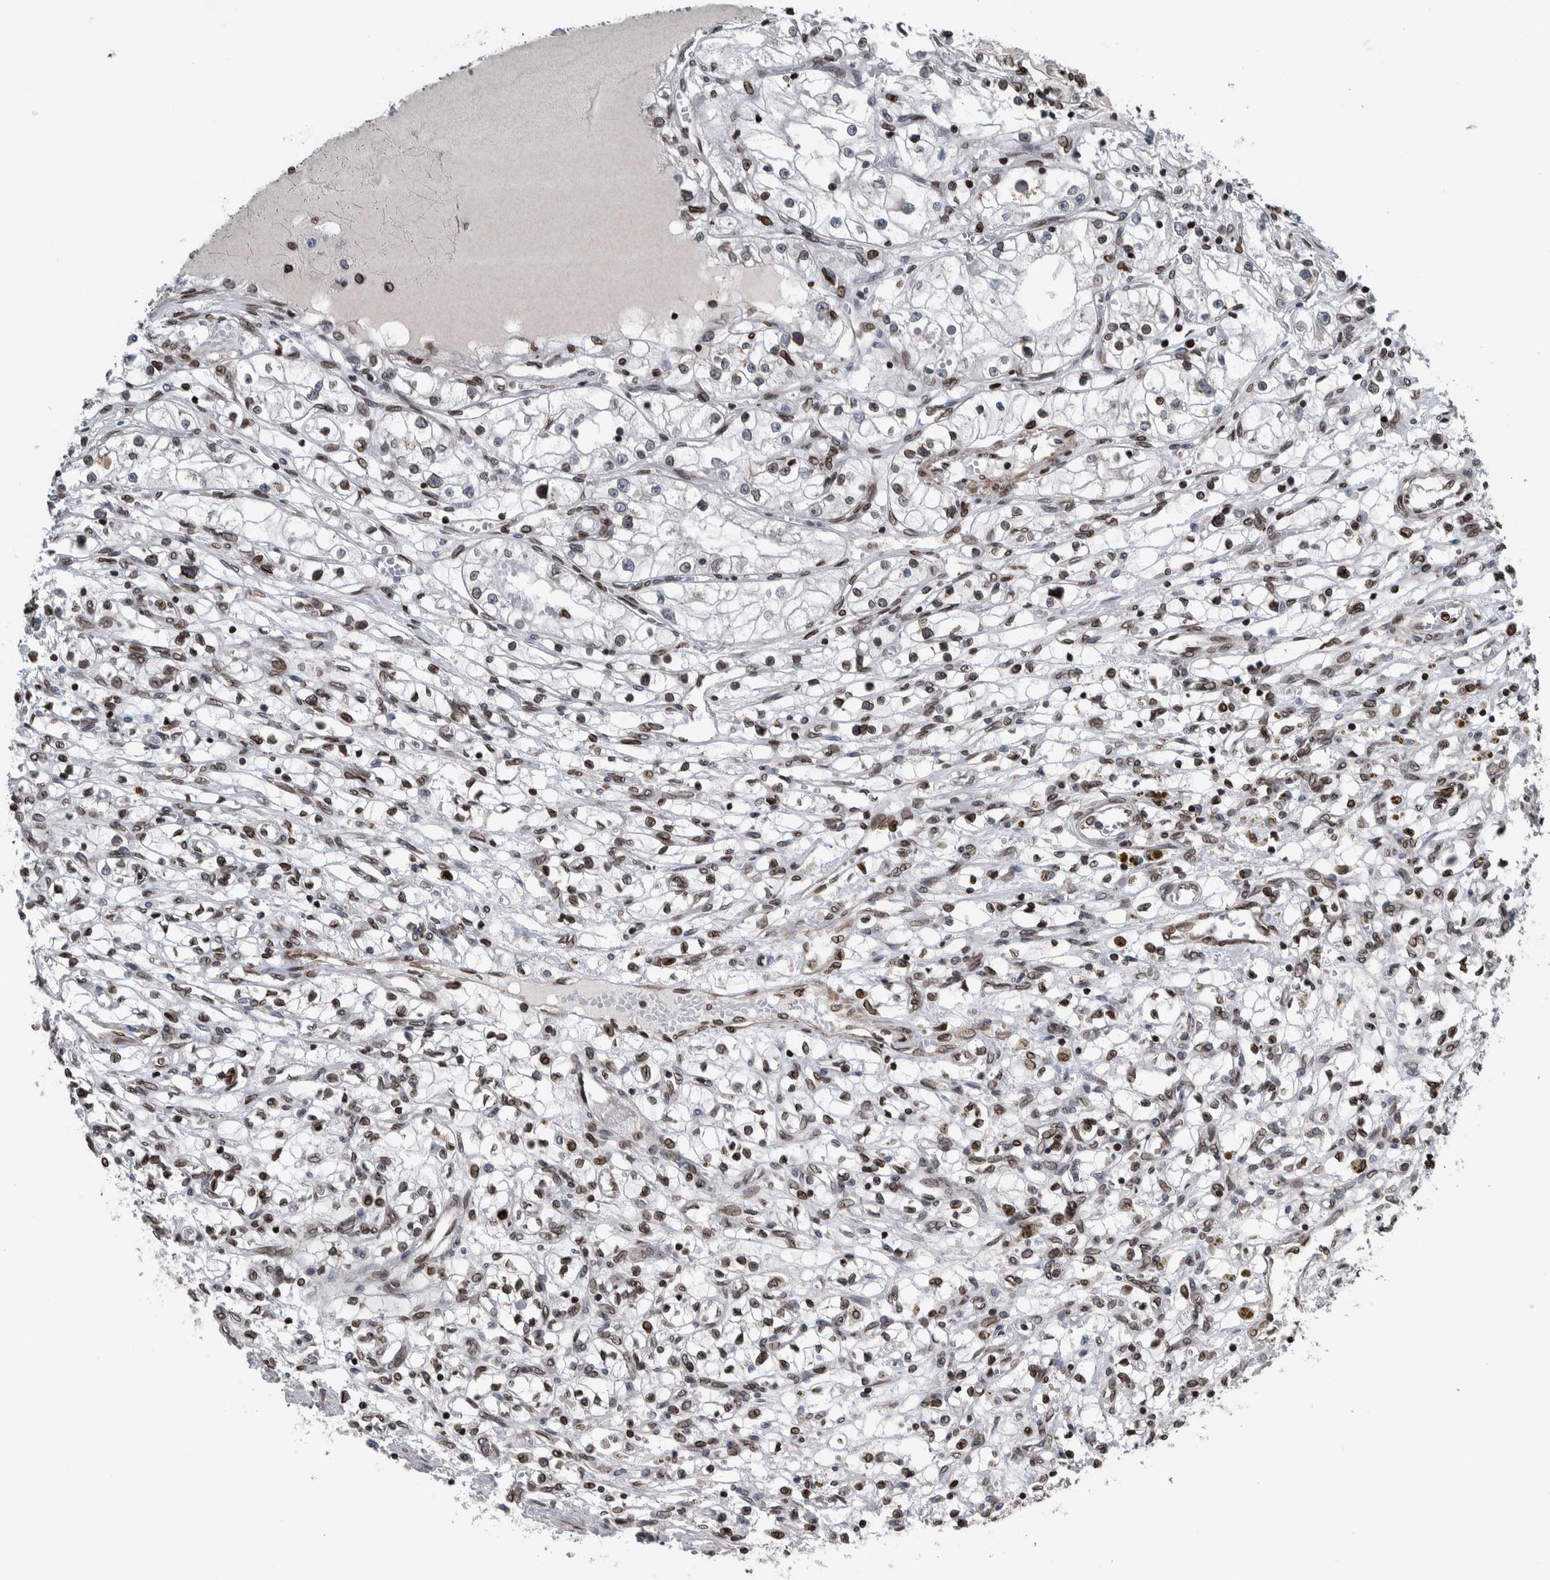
{"staining": {"intensity": "weak", "quantity": "<25%", "location": "cytoplasmic/membranous,nuclear"}, "tissue": "renal cancer", "cell_type": "Tumor cells", "image_type": "cancer", "snomed": [{"axis": "morphology", "description": "Adenocarcinoma, NOS"}, {"axis": "topography", "description": "Kidney"}], "caption": "There is no significant positivity in tumor cells of renal adenocarcinoma.", "gene": "FAM135B", "patient": {"sex": "male", "age": 68}}